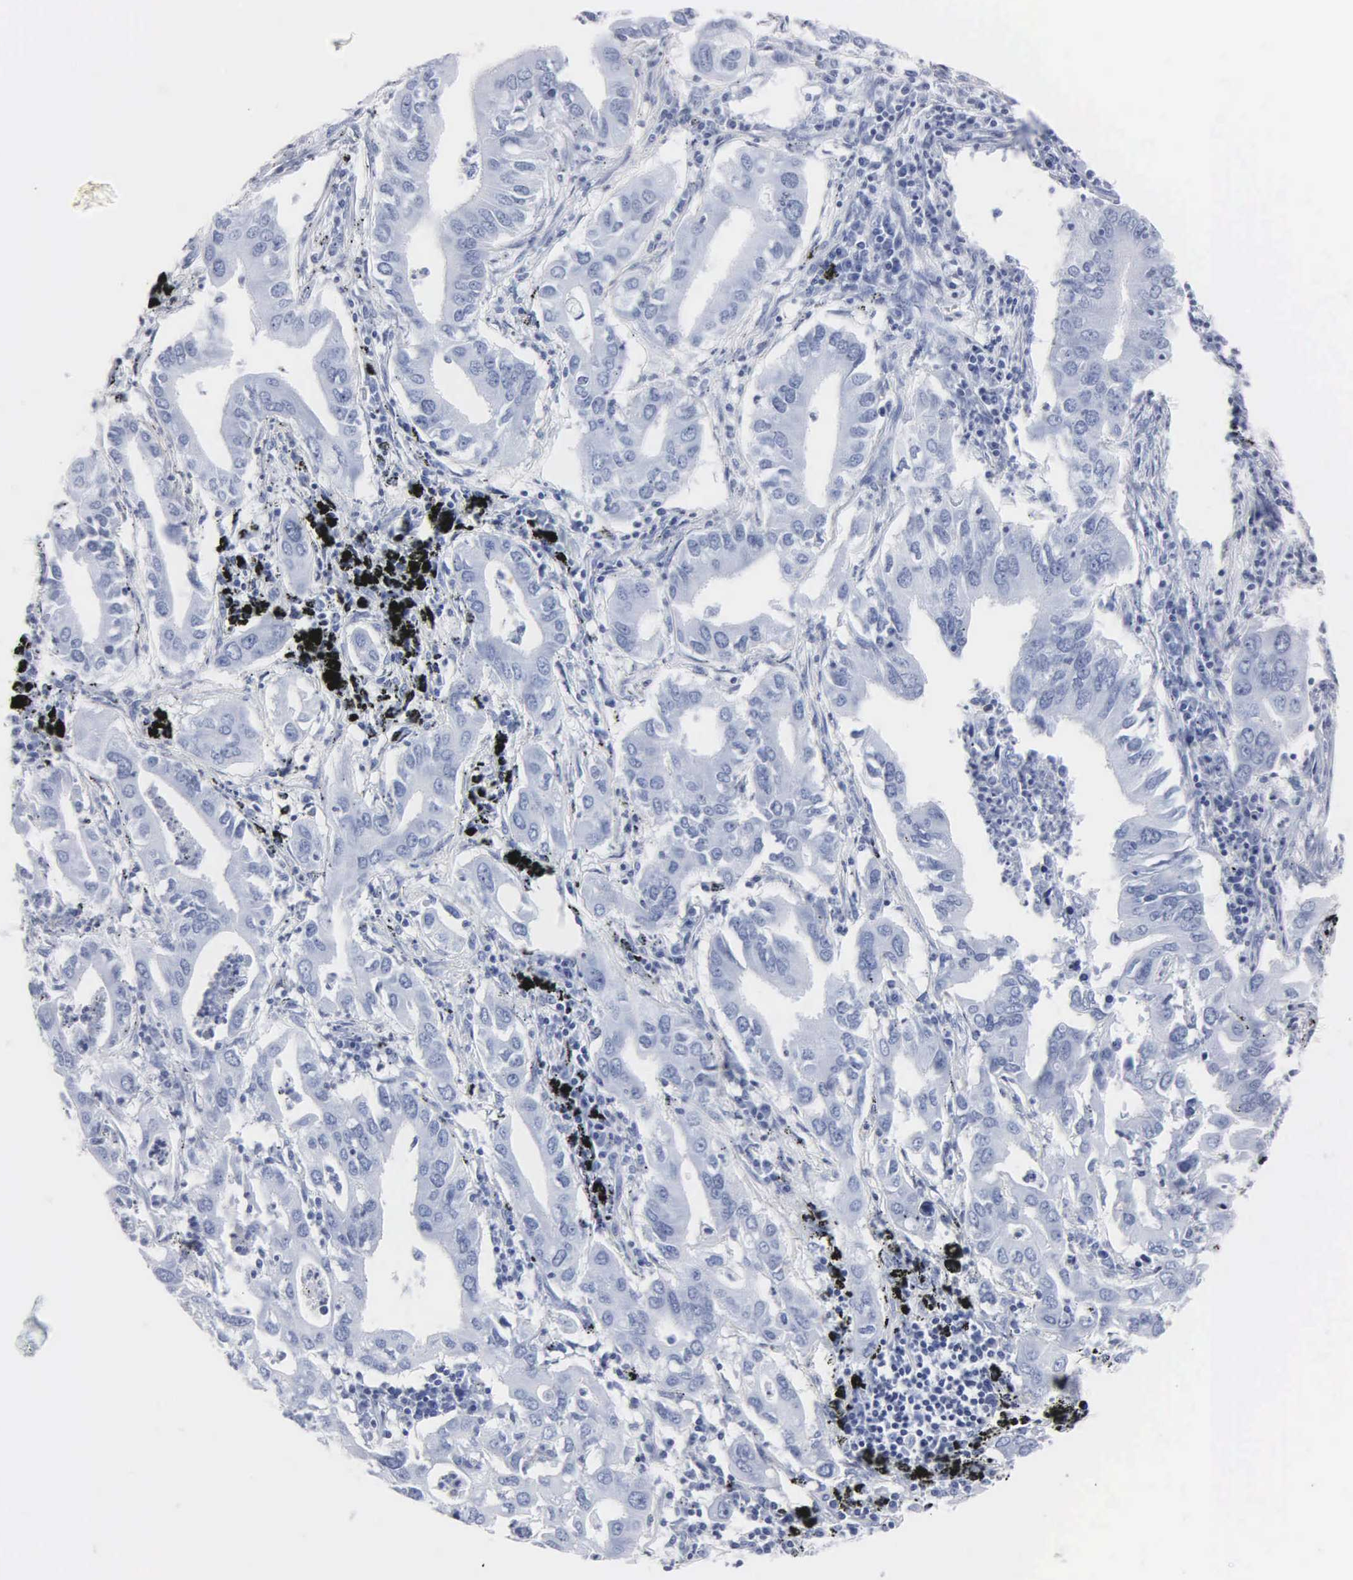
{"staining": {"intensity": "negative", "quantity": "none", "location": "none"}, "tissue": "lung cancer", "cell_type": "Tumor cells", "image_type": "cancer", "snomed": [{"axis": "morphology", "description": "Adenocarcinoma, NOS"}, {"axis": "topography", "description": "Lung"}], "caption": "Tumor cells show no significant protein expression in adenocarcinoma (lung). (Immunohistochemistry (ihc), brightfield microscopy, high magnification).", "gene": "MB", "patient": {"sex": "male", "age": 48}}